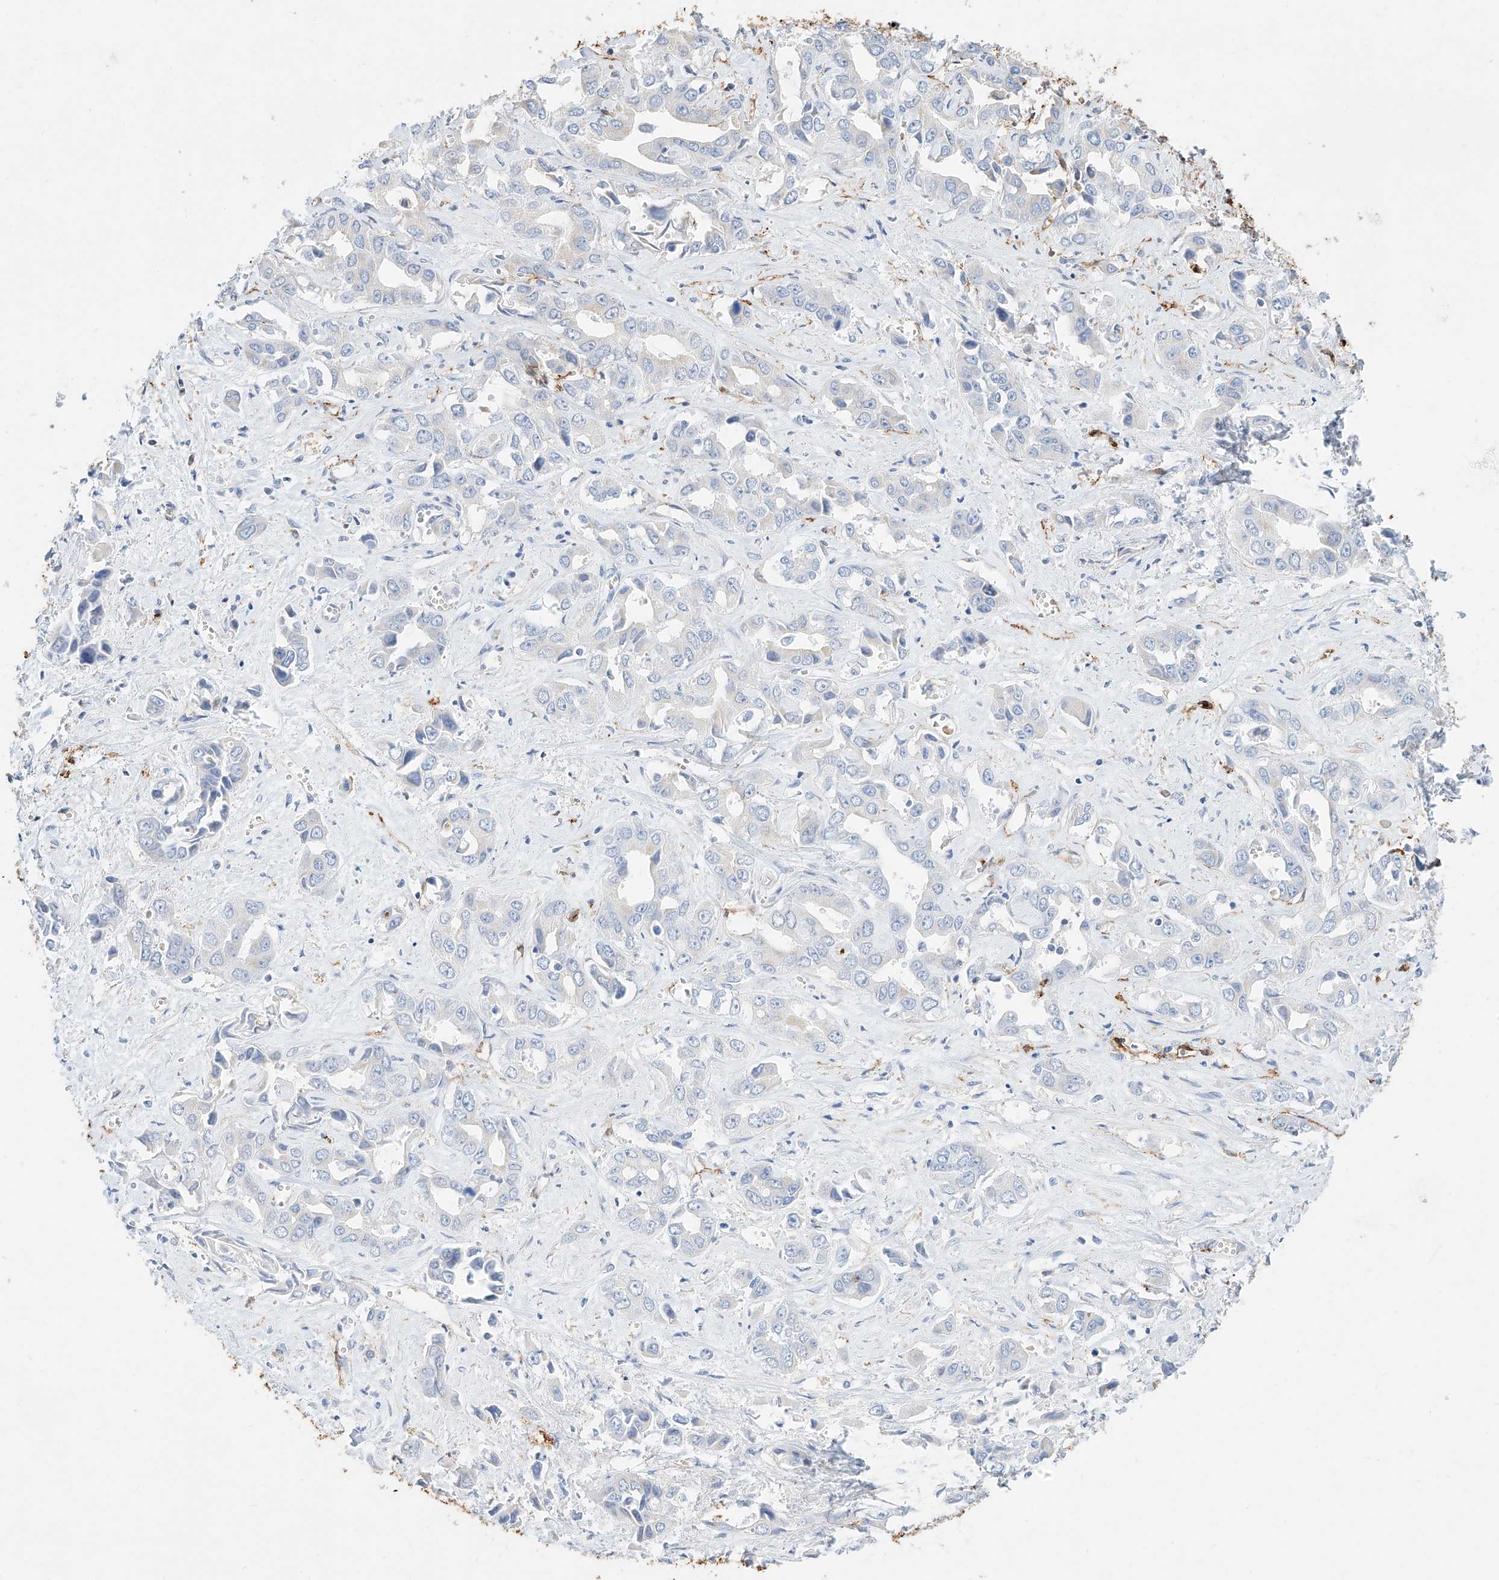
{"staining": {"intensity": "negative", "quantity": "none", "location": "none"}, "tissue": "liver cancer", "cell_type": "Tumor cells", "image_type": "cancer", "snomed": [{"axis": "morphology", "description": "Cholangiocarcinoma"}, {"axis": "topography", "description": "Liver"}], "caption": "This is an immunohistochemistry (IHC) image of cholangiocarcinoma (liver). There is no positivity in tumor cells.", "gene": "WFS1", "patient": {"sex": "female", "age": 52}}